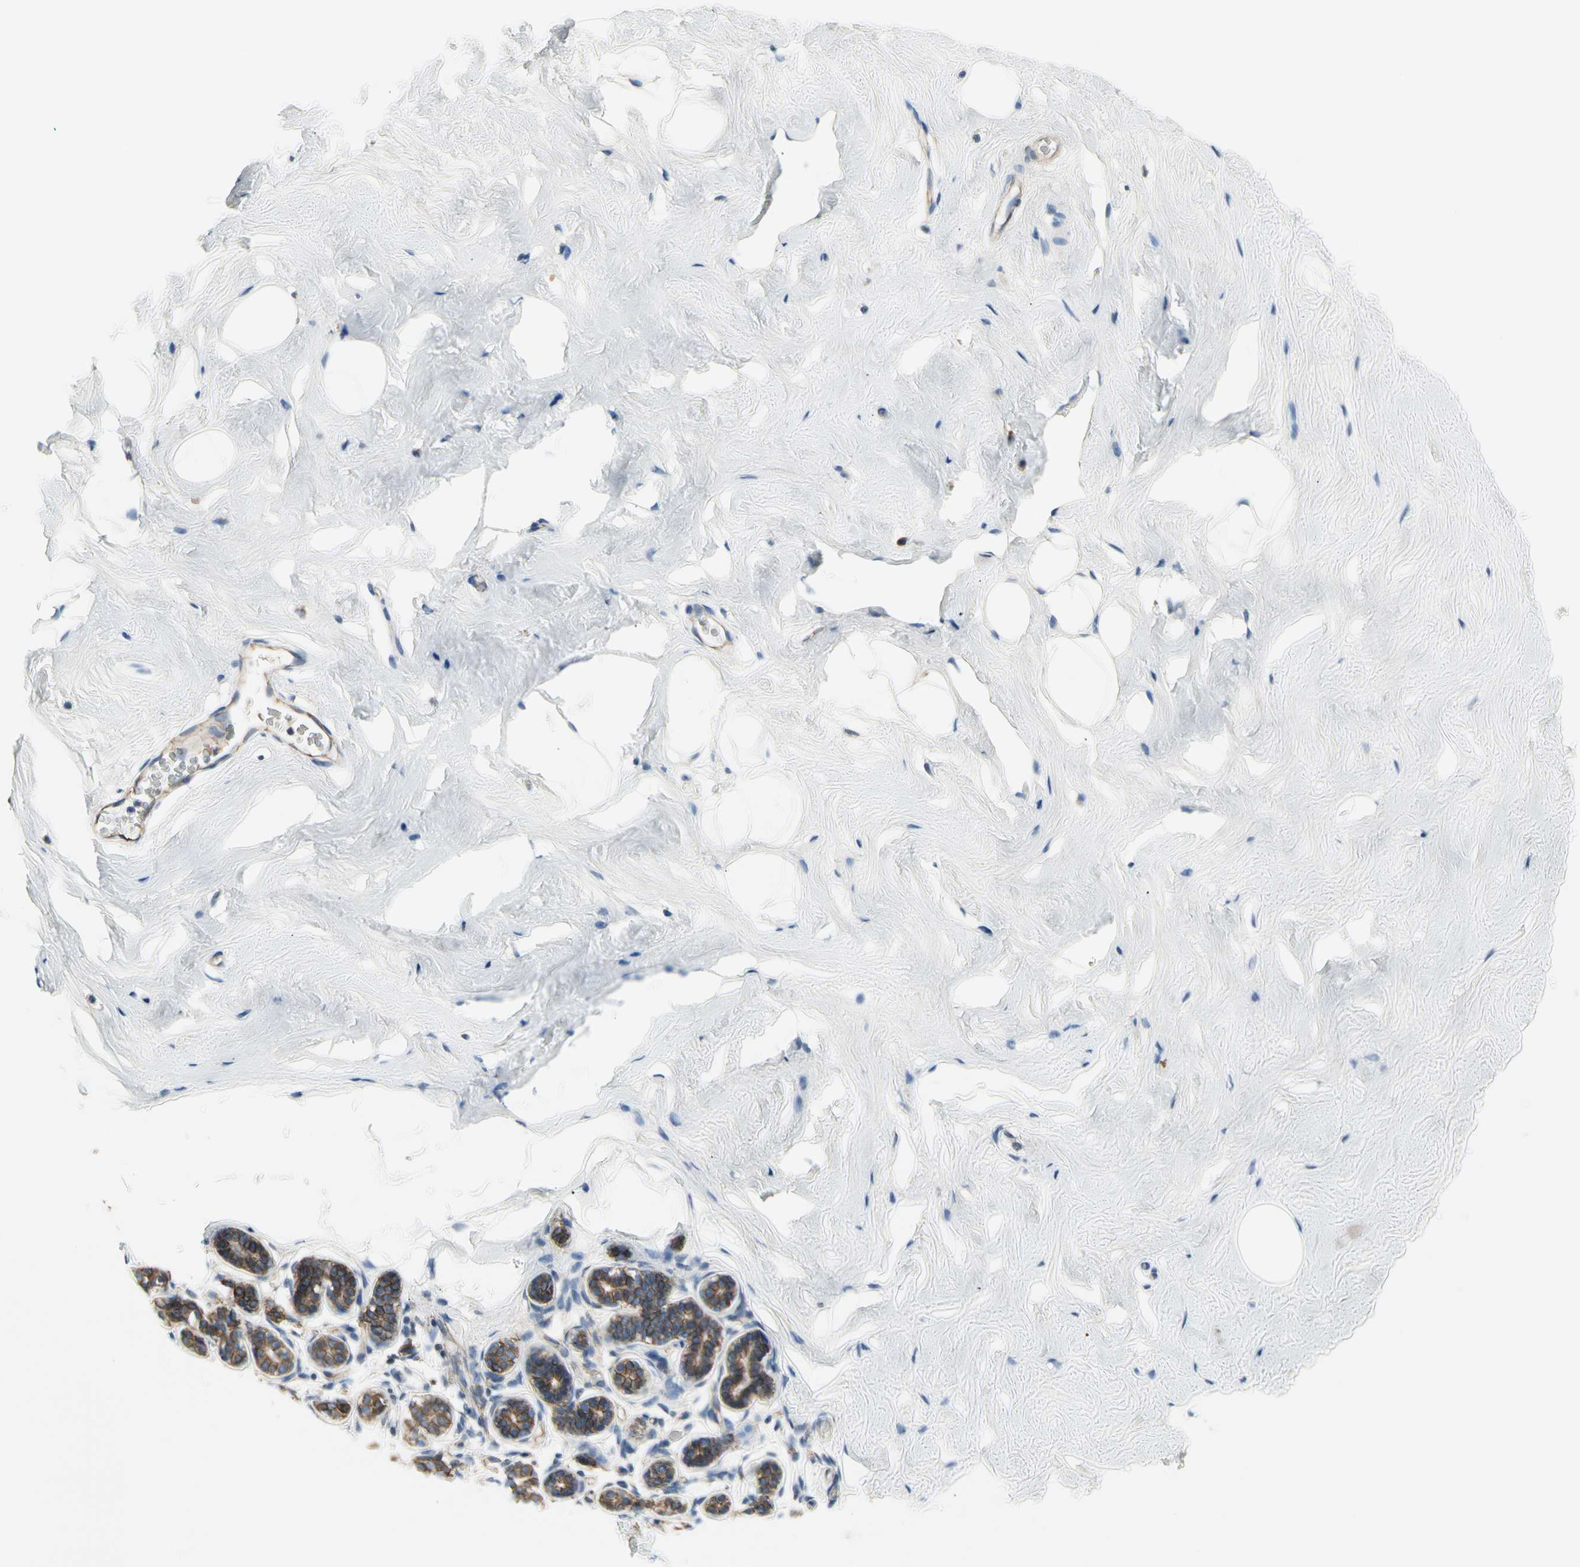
{"staining": {"intensity": "negative", "quantity": "none", "location": "none"}, "tissue": "breast", "cell_type": "Adipocytes", "image_type": "normal", "snomed": [{"axis": "morphology", "description": "Normal tissue, NOS"}, {"axis": "topography", "description": "Breast"}], "caption": "This is an IHC histopathology image of benign breast. There is no expression in adipocytes.", "gene": "LGR6", "patient": {"sex": "female", "age": 75}}